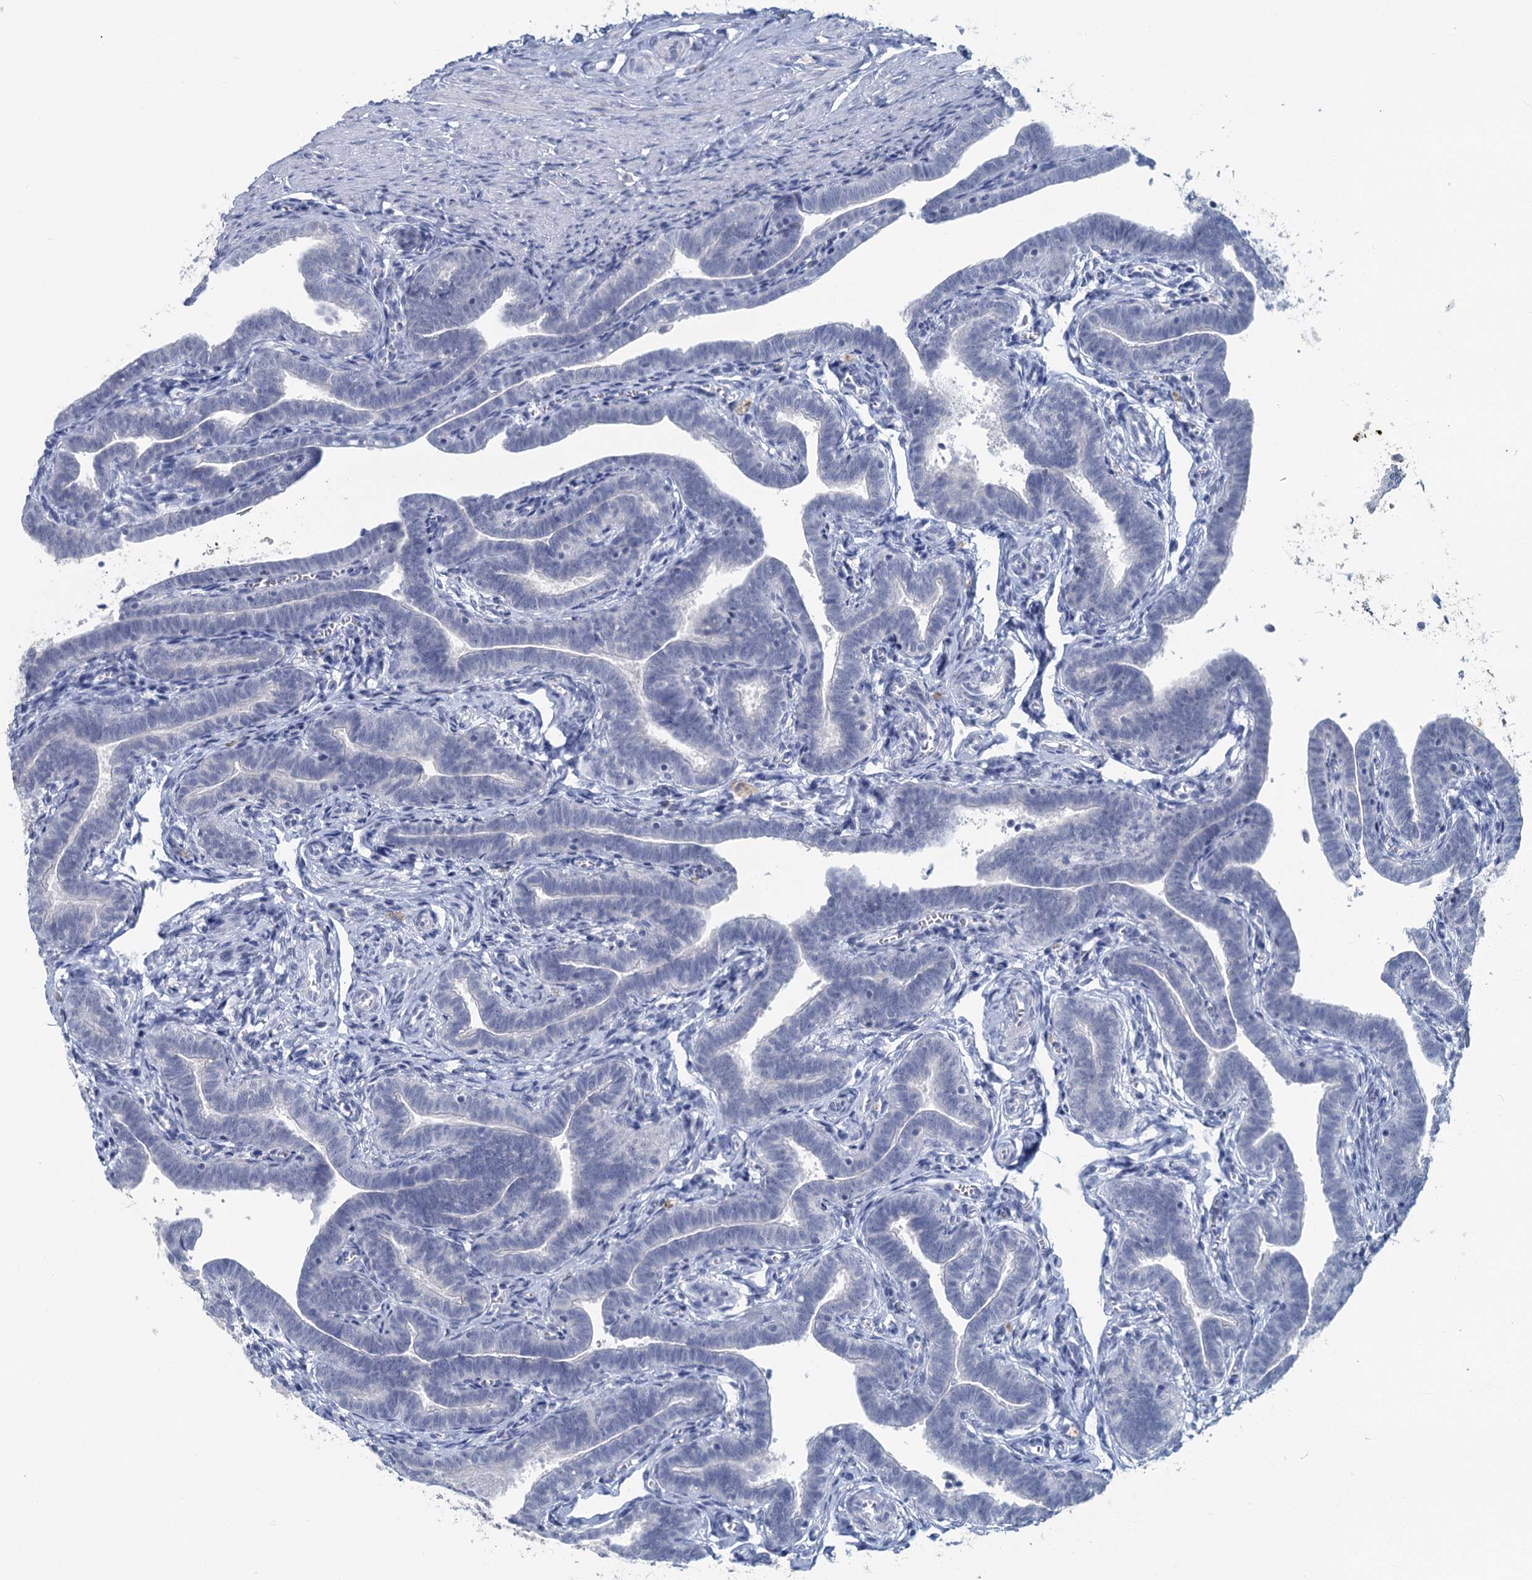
{"staining": {"intensity": "negative", "quantity": "none", "location": "none"}, "tissue": "fallopian tube", "cell_type": "Glandular cells", "image_type": "normal", "snomed": [{"axis": "morphology", "description": "Normal tissue, NOS"}, {"axis": "topography", "description": "Fallopian tube"}], "caption": "The immunohistochemistry histopathology image has no significant expression in glandular cells of fallopian tube. Brightfield microscopy of immunohistochemistry (IHC) stained with DAB (3,3'-diaminobenzidine) (brown) and hematoxylin (blue), captured at high magnification.", "gene": "CHGA", "patient": {"sex": "female", "age": 36}}